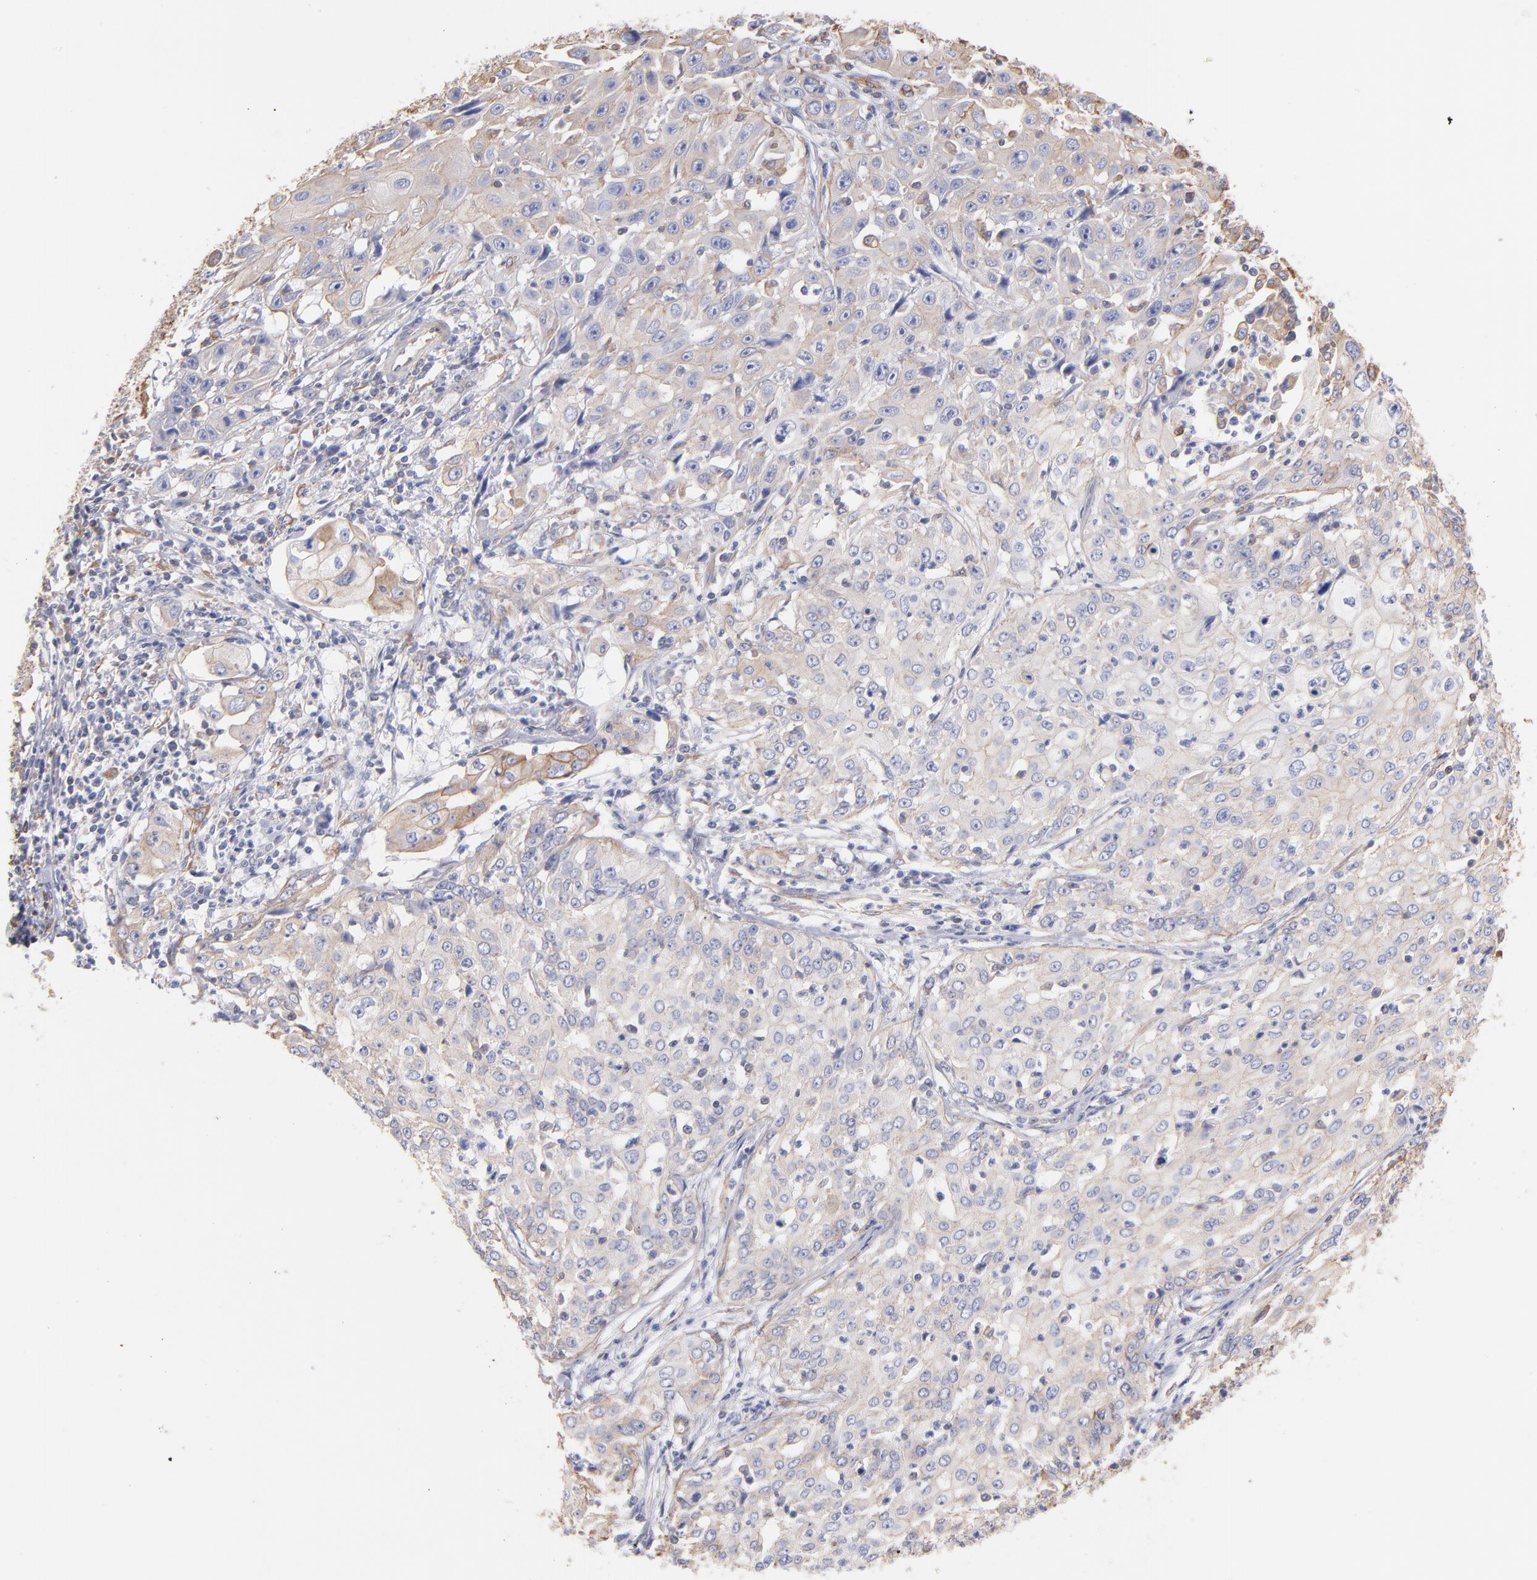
{"staining": {"intensity": "weak", "quantity": "25%-75%", "location": "cytoplasmic/membranous"}, "tissue": "cervical cancer", "cell_type": "Tumor cells", "image_type": "cancer", "snomed": [{"axis": "morphology", "description": "Squamous cell carcinoma, NOS"}, {"axis": "topography", "description": "Cervix"}], "caption": "Immunohistochemistry photomicrograph of neoplastic tissue: human cervical cancer stained using IHC reveals low levels of weak protein expression localized specifically in the cytoplasmic/membranous of tumor cells, appearing as a cytoplasmic/membranous brown color.", "gene": "PLEC", "patient": {"sex": "female", "age": 39}}